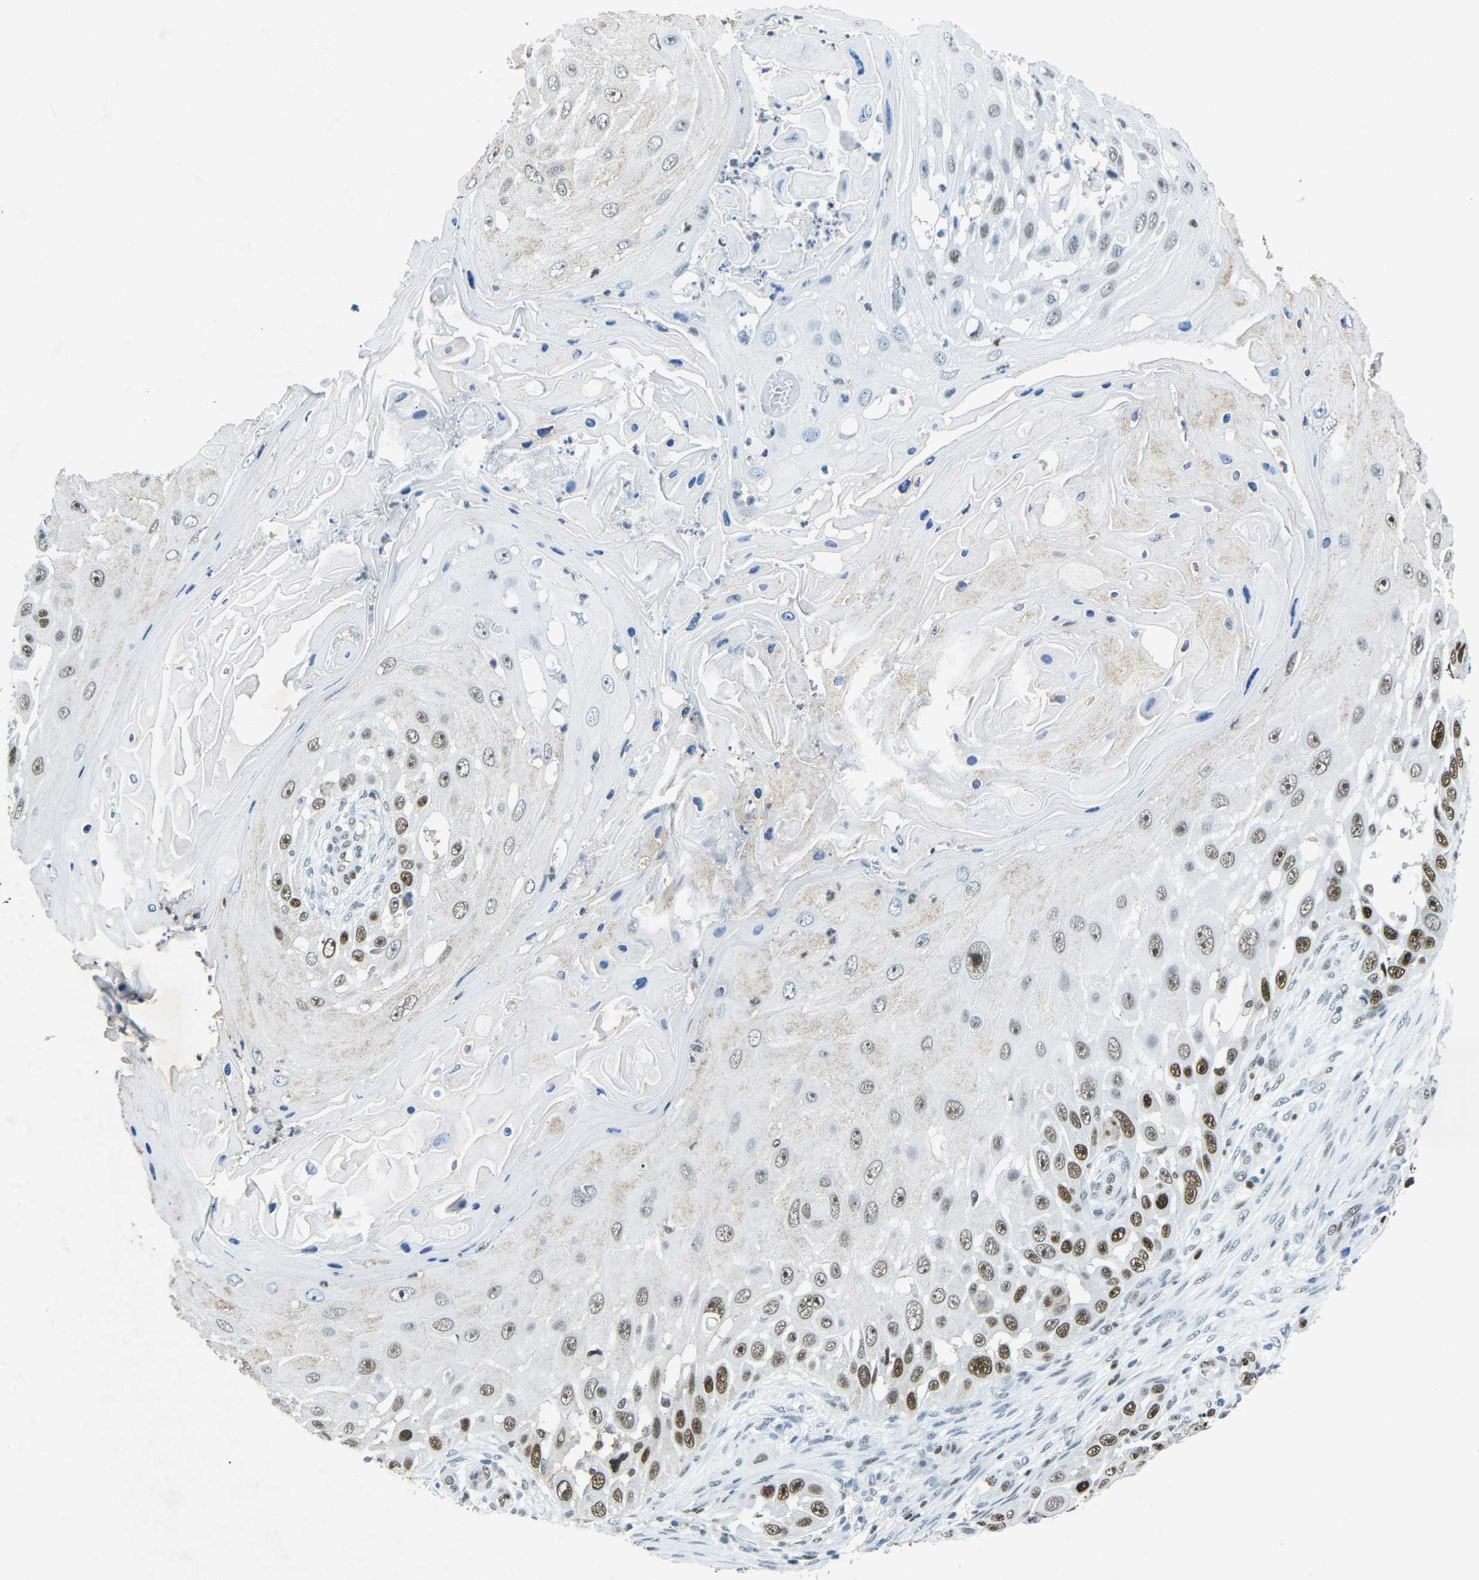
{"staining": {"intensity": "moderate", "quantity": ">75%", "location": "nuclear"}, "tissue": "skin cancer", "cell_type": "Tumor cells", "image_type": "cancer", "snomed": [{"axis": "morphology", "description": "Squamous cell carcinoma, NOS"}, {"axis": "topography", "description": "Skin"}], "caption": "The immunohistochemical stain labels moderate nuclear positivity in tumor cells of skin squamous cell carcinoma tissue. (DAB = brown stain, brightfield microscopy at high magnification).", "gene": "RB1", "patient": {"sex": "female", "age": 44}}